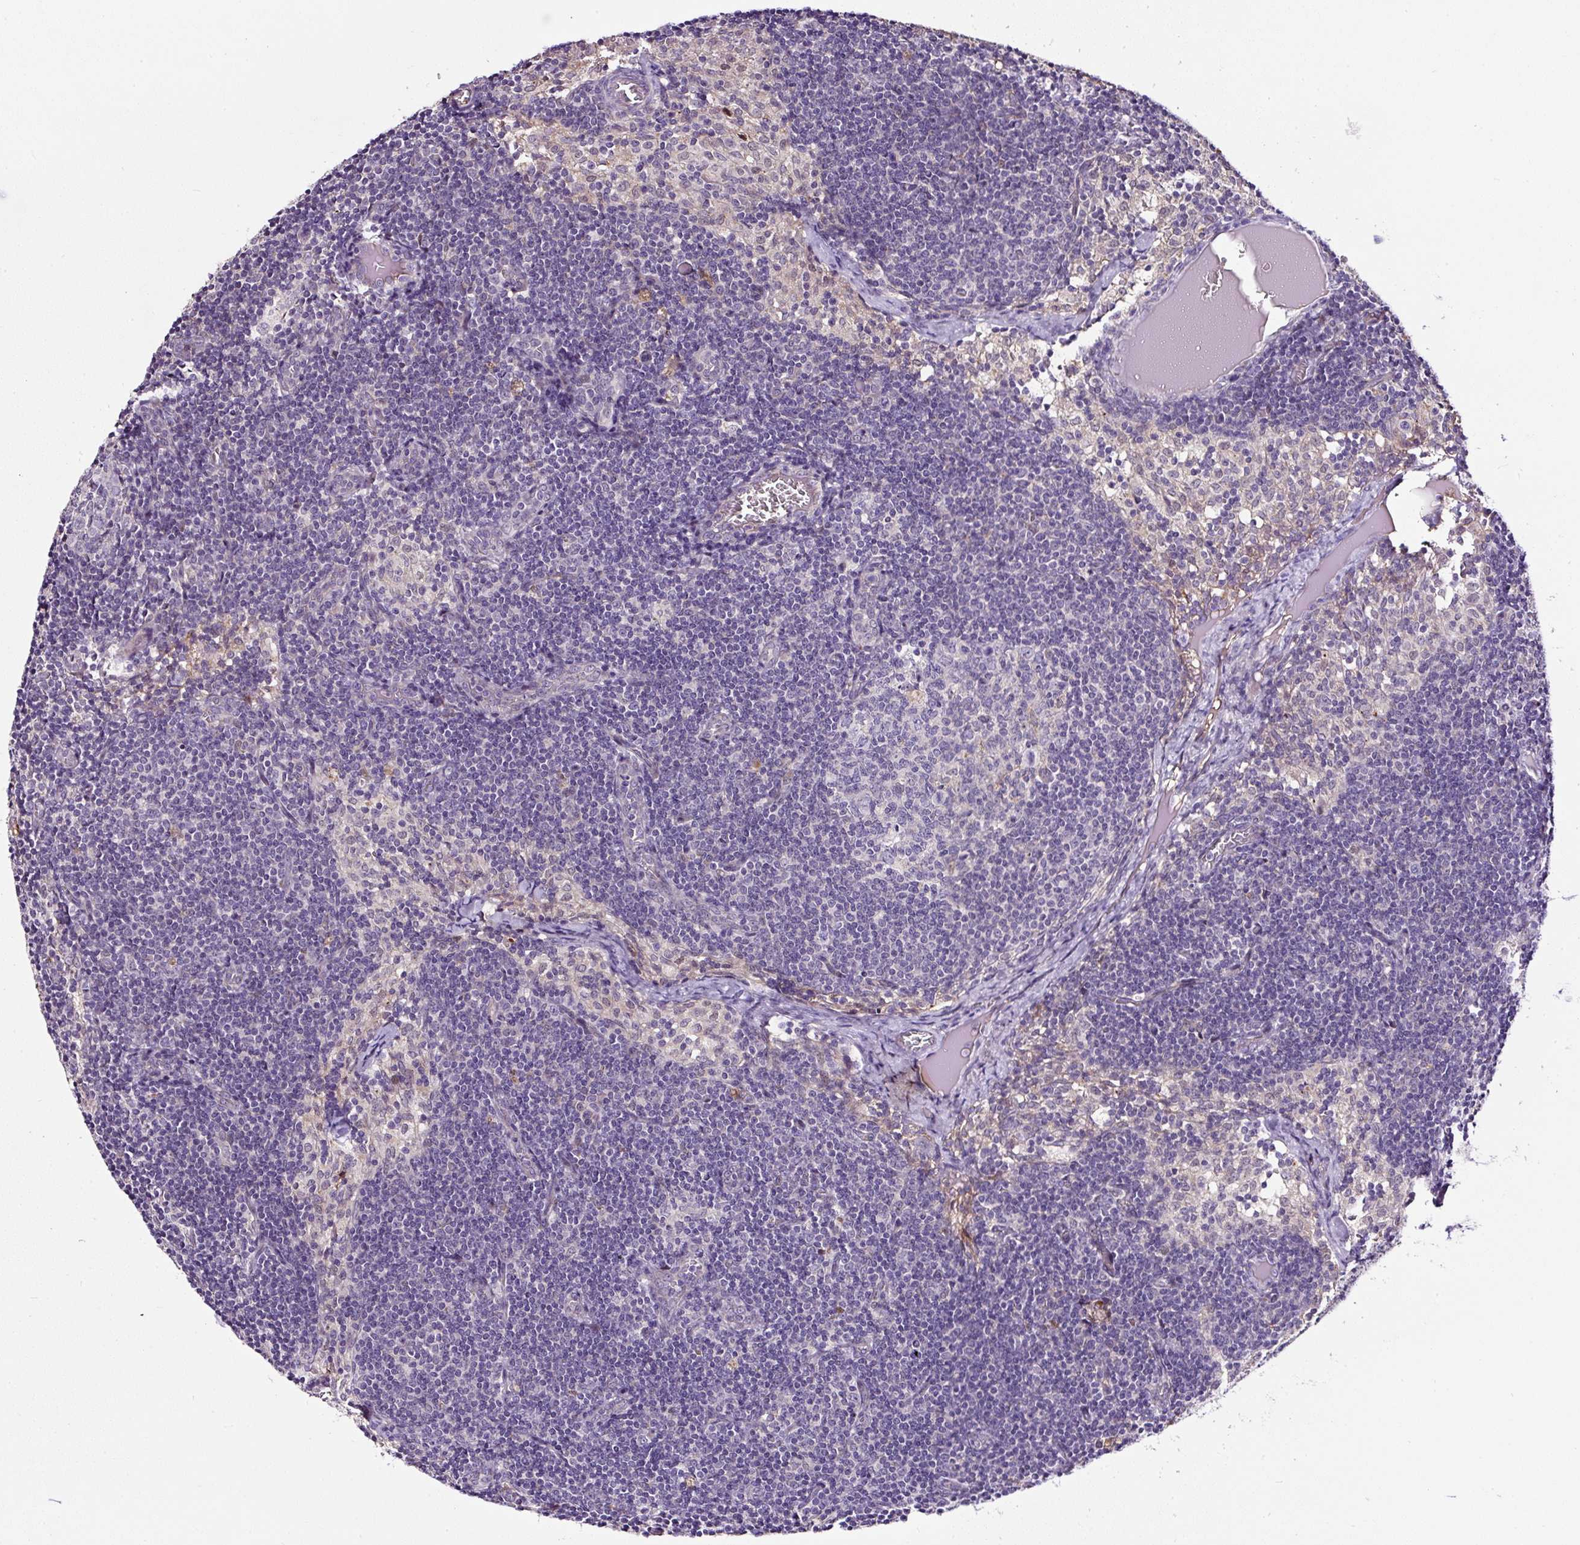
{"staining": {"intensity": "negative", "quantity": "none", "location": "none"}, "tissue": "lymph node", "cell_type": "Germinal center cells", "image_type": "normal", "snomed": [{"axis": "morphology", "description": "Normal tissue, NOS"}, {"axis": "topography", "description": "Lymph node"}], "caption": "IHC of normal human lymph node exhibits no positivity in germinal center cells. (Brightfield microscopy of DAB (3,3'-diaminobenzidine) immunohistochemistry (IHC) at high magnification).", "gene": "LRRC24", "patient": {"sex": "female", "age": 31}}